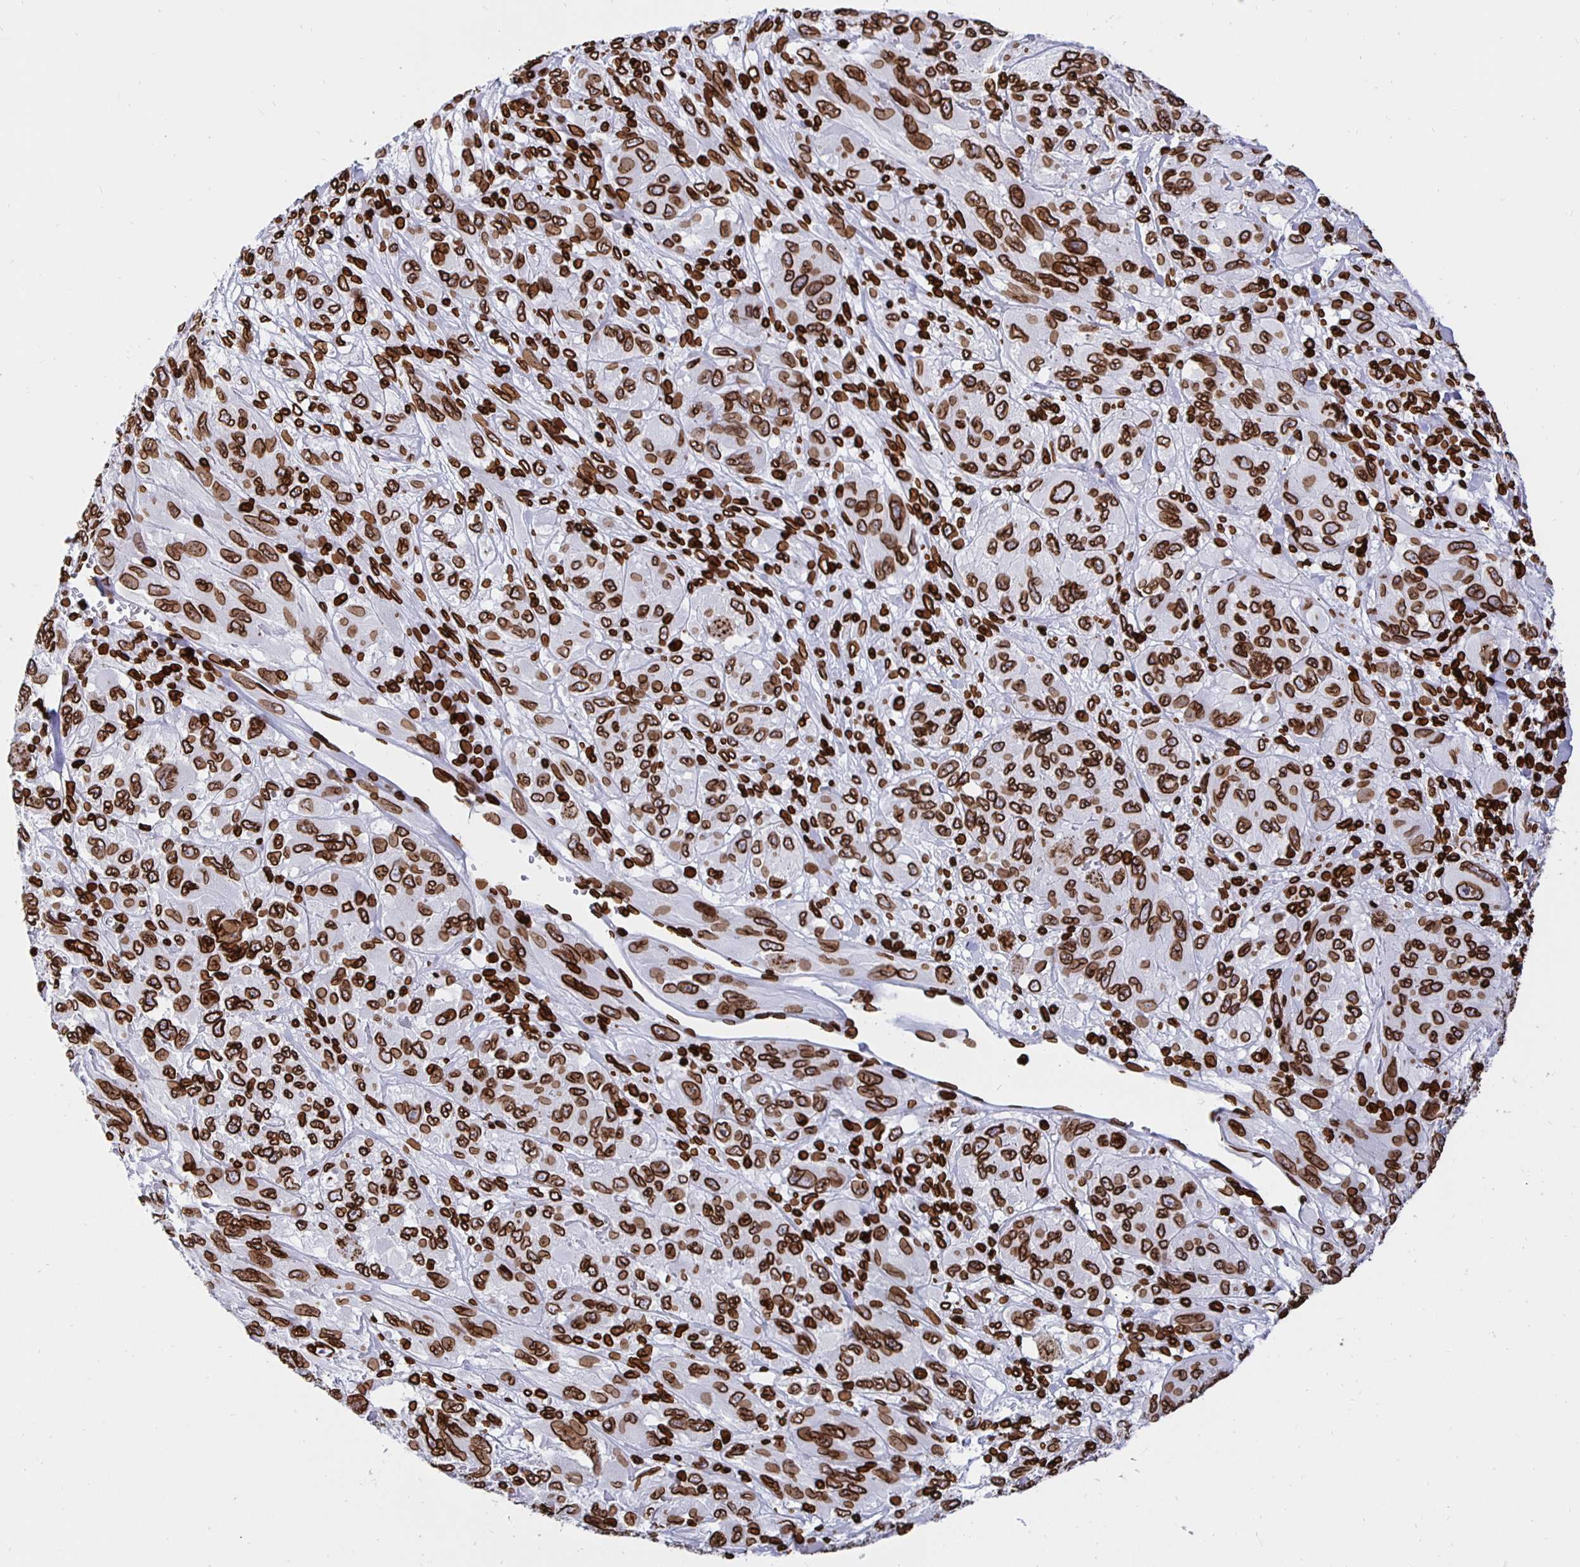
{"staining": {"intensity": "strong", "quantity": ">75%", "location": "cytoplasmic/membranous,nuclear"}, "tissue": "melanoma", "cell_type": "Tumor cells", "image_type": "cancer", "snomed": [{"axis": "morphology", "description": "Malignant melanoma, NOS"}, {"axis": "topography", "description": "Skin"}], "caption": "DAB (3,3'-diaminobenzidine) immunohistochemical staining of malignant melanoma demonstrates strong cytoplasmic/membranous and nuclear protein expression in approximately >75% of tumor cells. (DAB (3,3'-diaminobenzidine) IHC with brightfield microscopy, high magnification).", "gene": "LMNB1", "patient": {"sex": "female", "age": 91}}